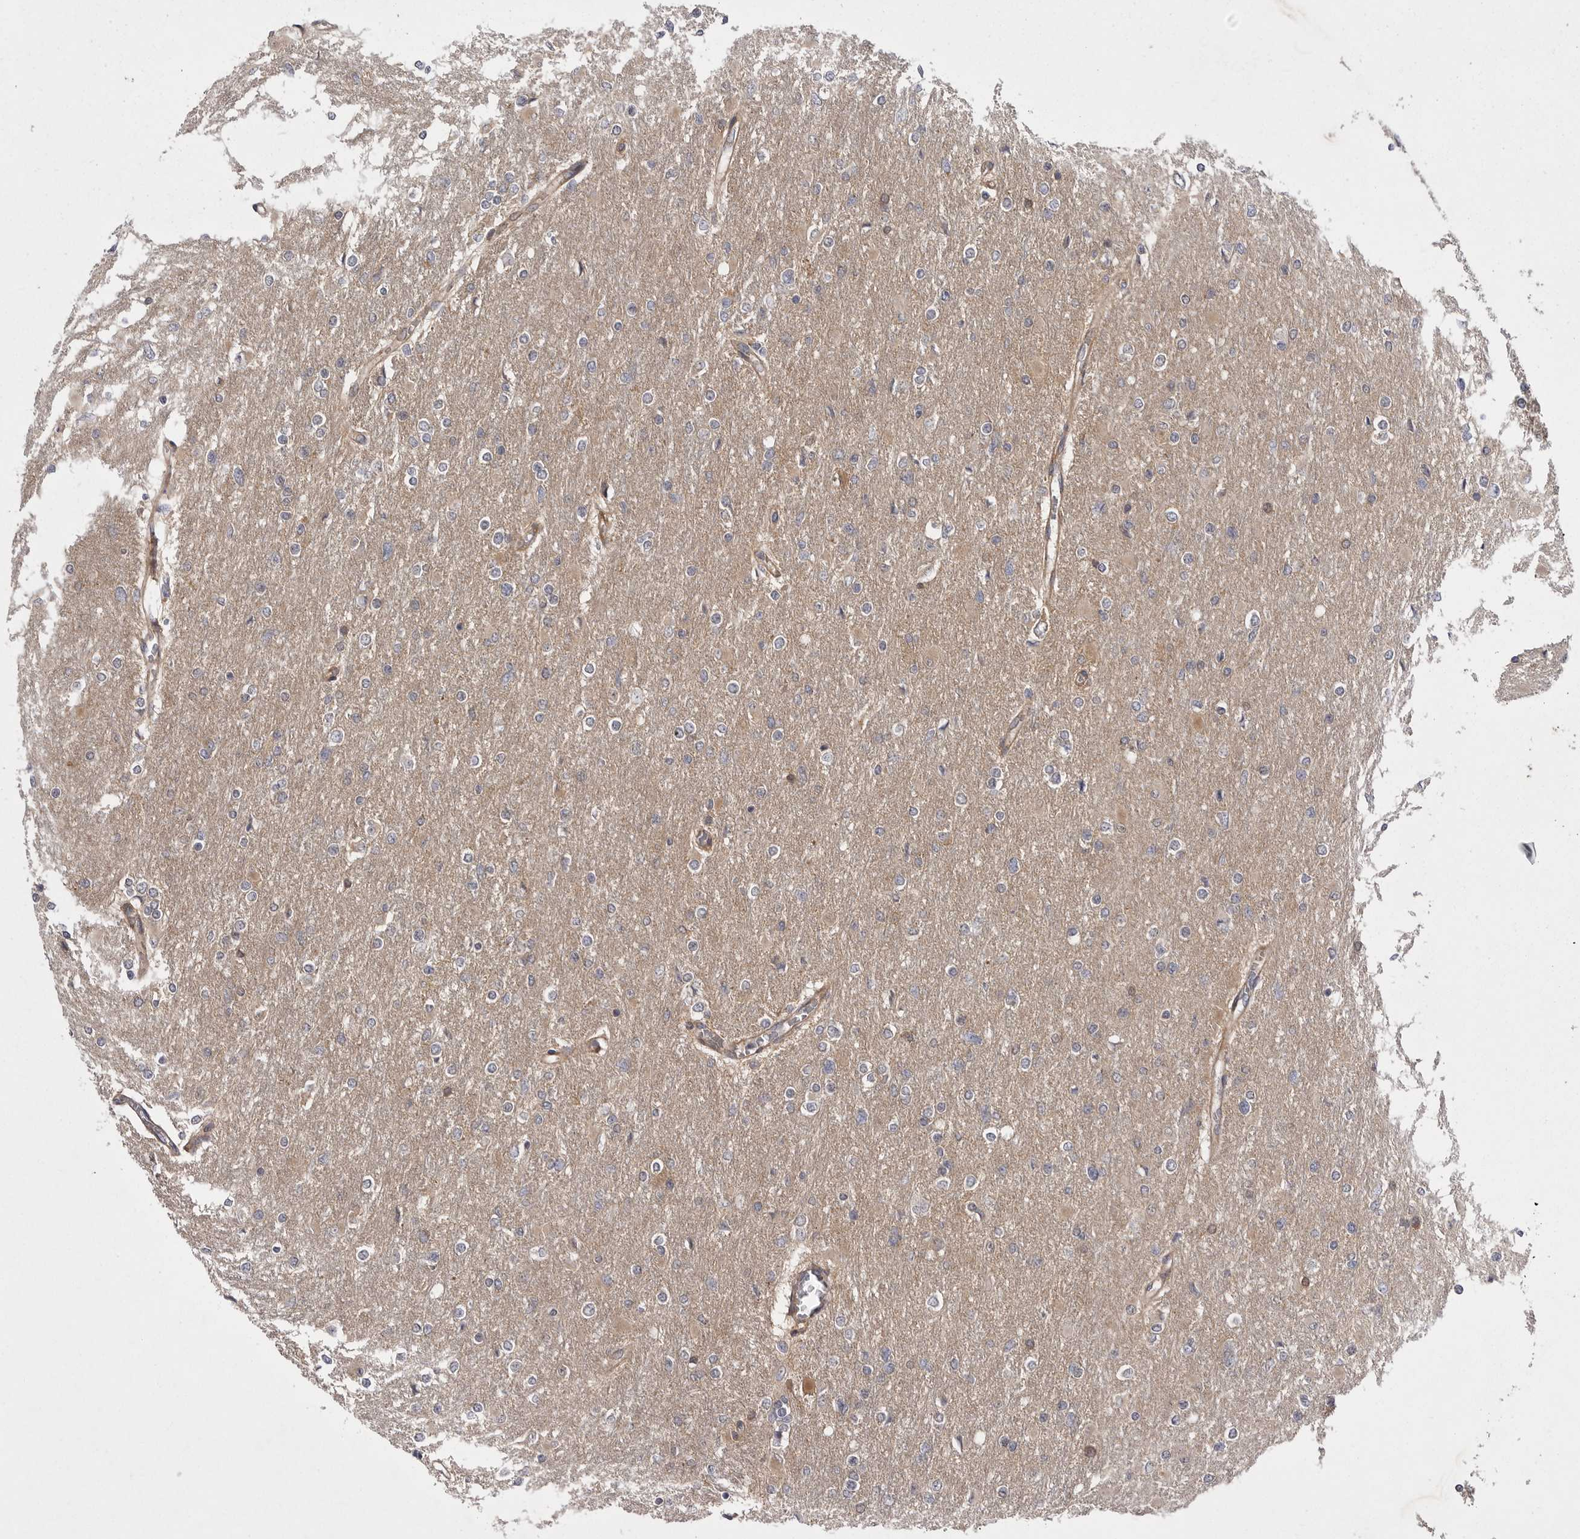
{"staining": {"intensity": "weak", "quantity": "<25%", "location": "cytoplasmic/membranous"}, "tissue": "glioma", "cell_type": "Tumor cells", "image_type": "cancer", "snomed": [{"axis": "morphology", "description": "Glioma, malignant, High grade"}, {"axis": "topography", "description": "Cerebral cortex"}], "caption": "The image shows no staining of tumor cells in glioma.", "gene": "OSBPL9", "patient": {"sex": "female", "age": 36}}